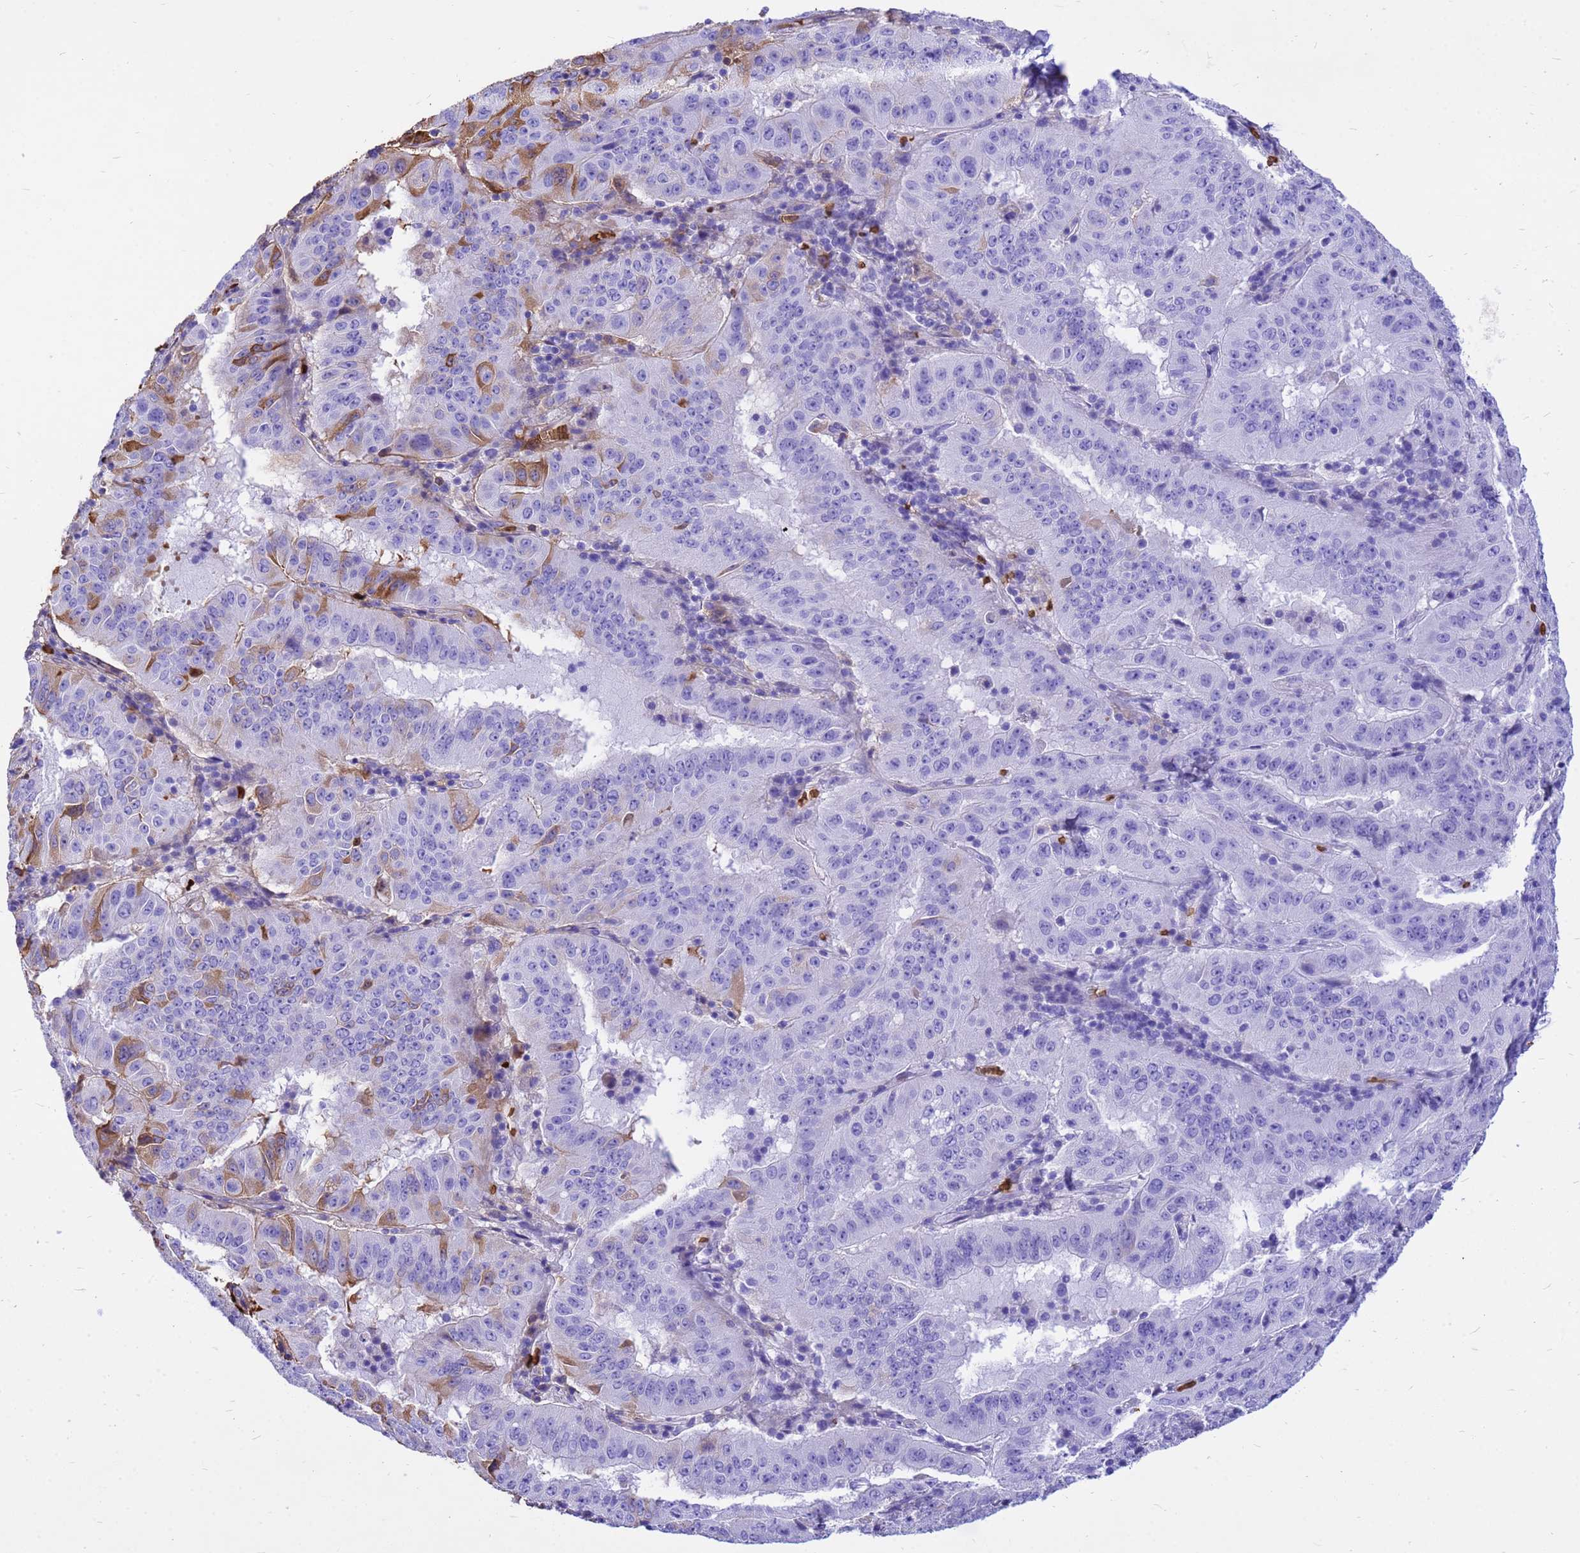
{"staining": {"intensity": "negative", "quantity": "none", "location": "none"}, "tissue": "pancreatic cancer", "cell_type": "Tumor cells", "image_type": "cancer", "snomed": [{"axis": "morphology", "description": "Adenocarcinoma, NOS"}, {"axis": "topography", "description": "Pancreas"}], "caption": "High power microscopy image of an IHC image of pancreatic cancer (adenocarcinoma), revealing no significant positivity in tumor cells.", "gene": "HBA2", "patient": {"sex": "male", "age": 63}}